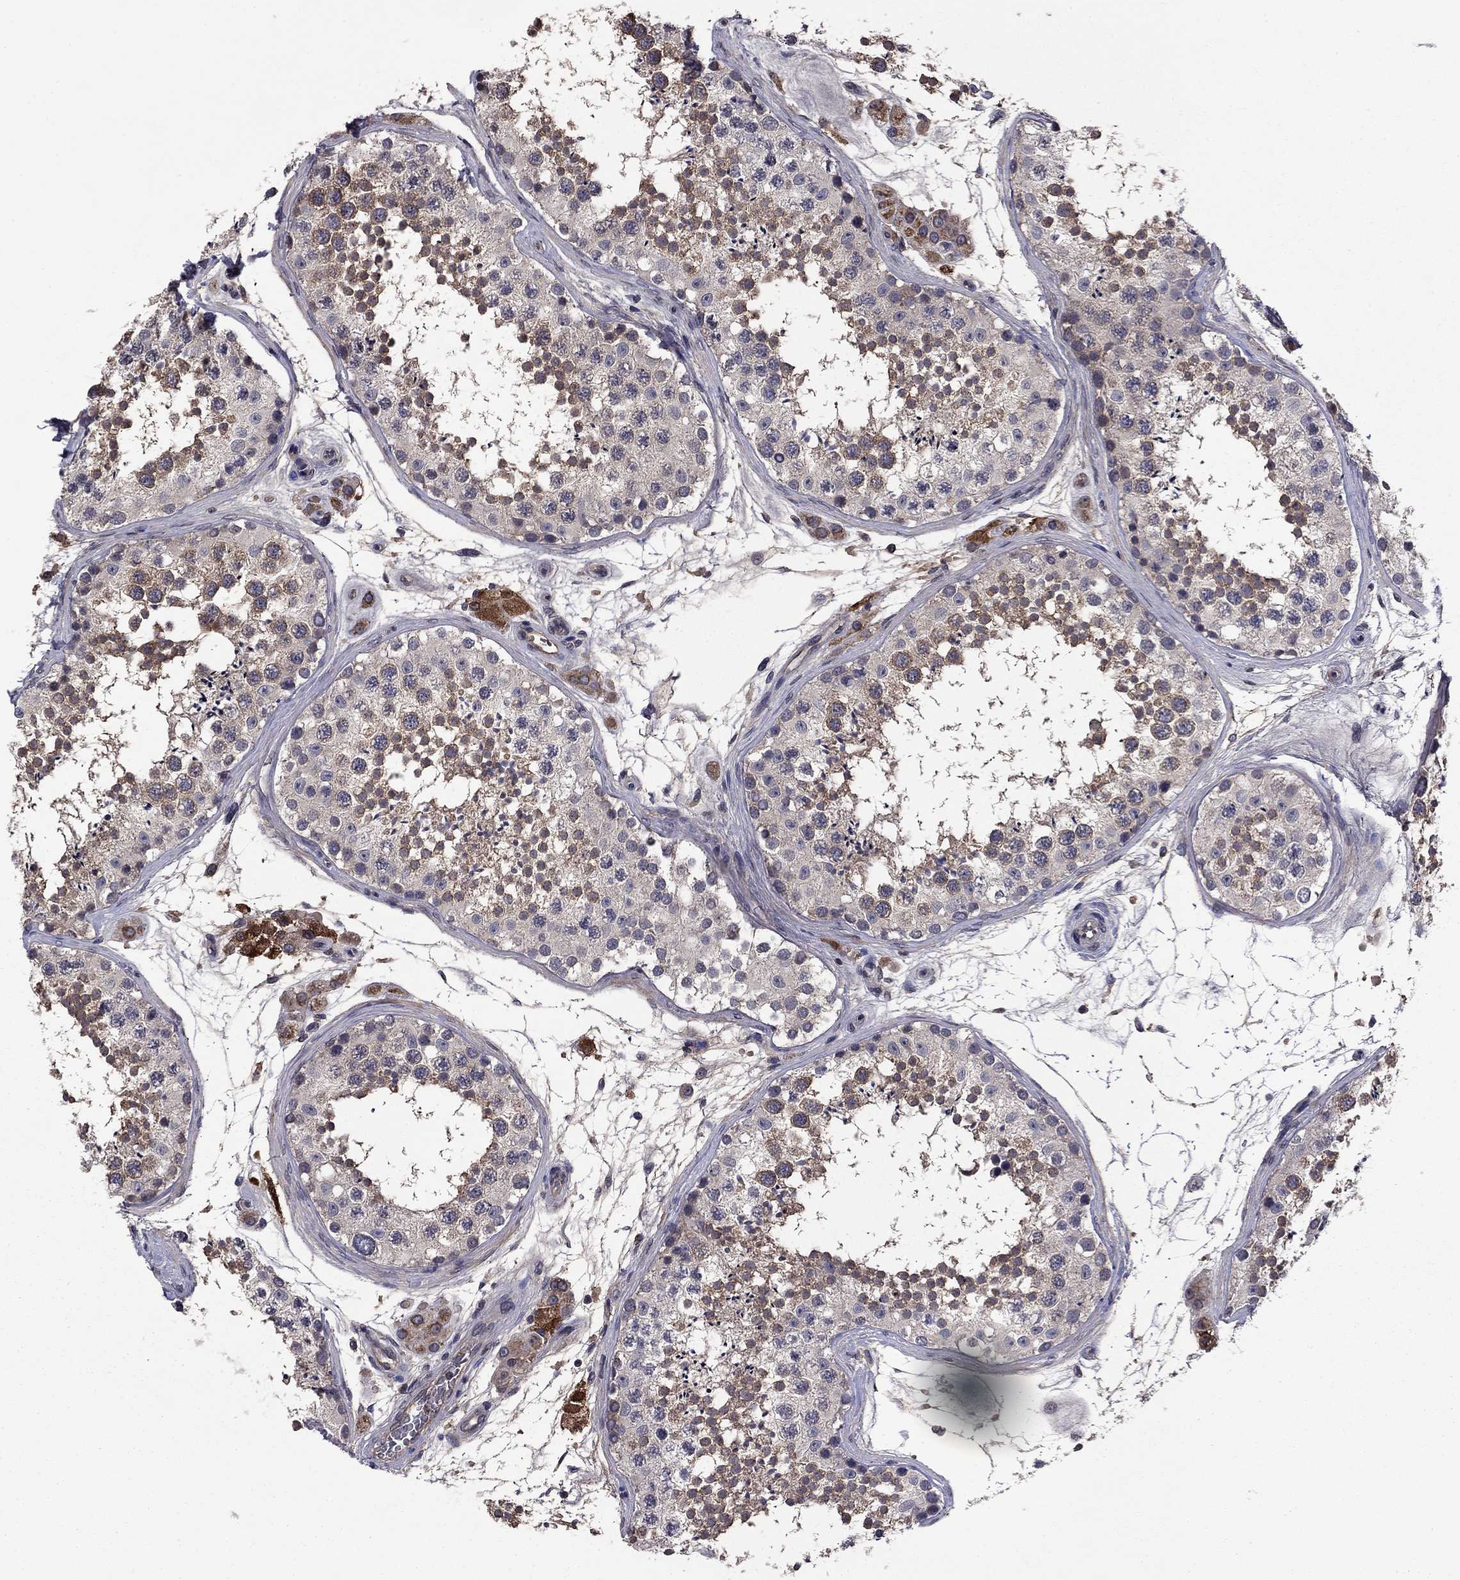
{"staining": {"intensity": "moderate", "quantity": "25%-75%", "location": "cytoplasmic/membranous"}, "tissue": "testis", "cell_type": "Cells in seminiferous ducts", "image_type": "normal", "snomed": [{"axis": "morphology", "description": "Normal tissue, NOS"}, {"axis": "topography", "description": "Testis"}], "caption": "Brown immunohistochemical staining in benign testis shows moderate cytoplasmic/membranous expression in about 25%-75% of cells in seminiferous ducts.", "gene": "PROS1", "patient": {"sex": "male", "age": 41}}